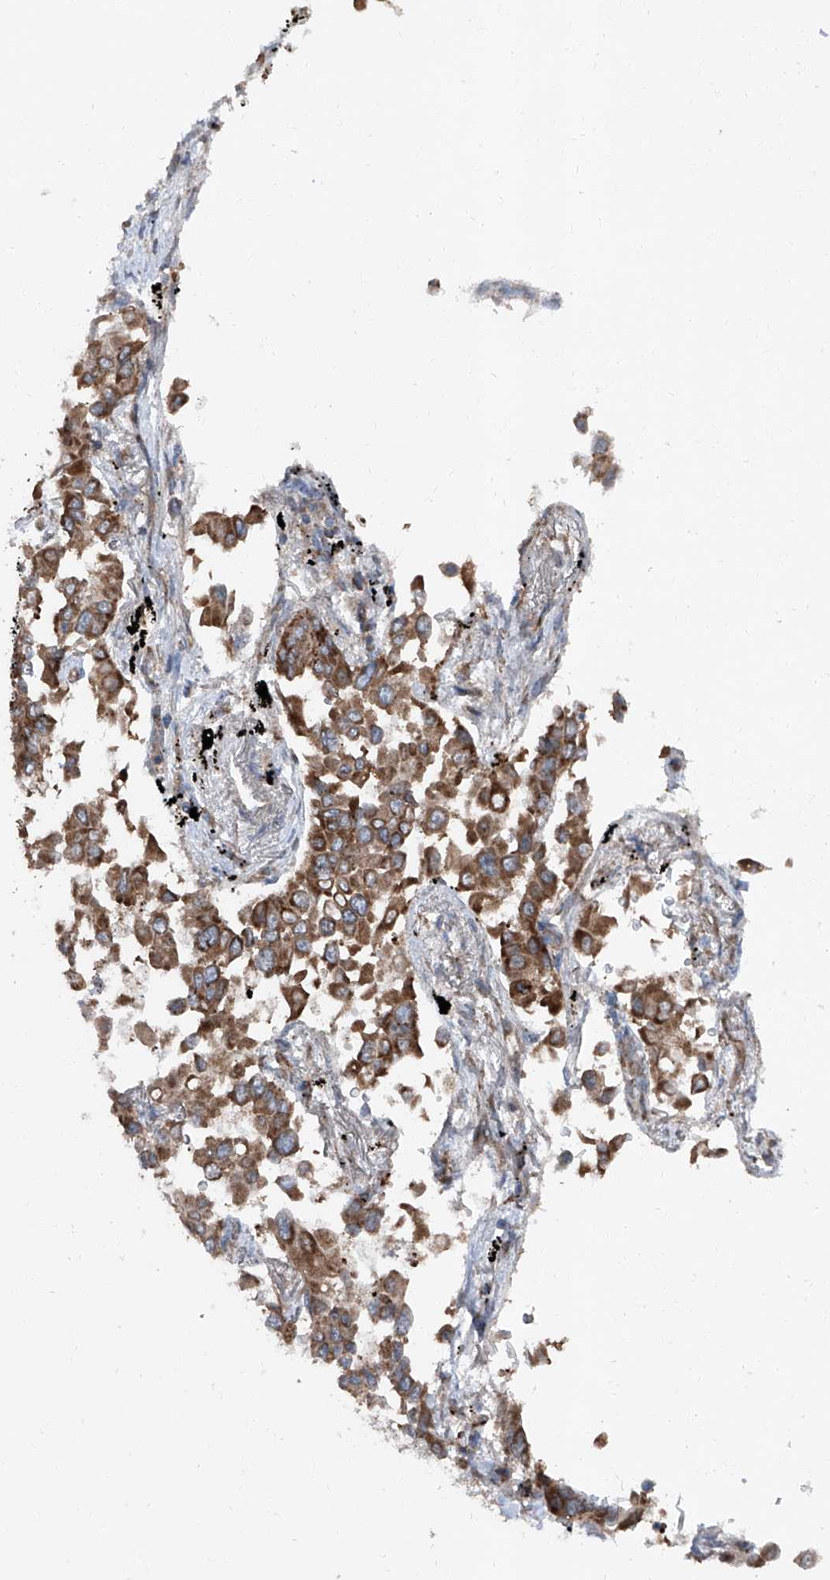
{"staining": {"intensity": "moderate", "quantity": "25%-75%", "location": "cytoplasmic/membranous"}, "tissue": "lung cancer", "cell_type": "Tumor cells", "image_type": "cancer", "snomed": [{"axis": "morphology", "description": "Adenocarcinoma, NOS"}, {"axis": "topography", "description": "Lung"}], "caption": "A photomicrograph of lung adenocarcinoma stained for a protein exhibits moderate cytoplasmic/membranous brown staining in tumor cells. The staining was performed using DAB, with brown indicating positive protein expression. Nuclei are stained blue with hematoxylin.", "gene": "LIMK1", "patient": {"sex": "female", "age": 67}}